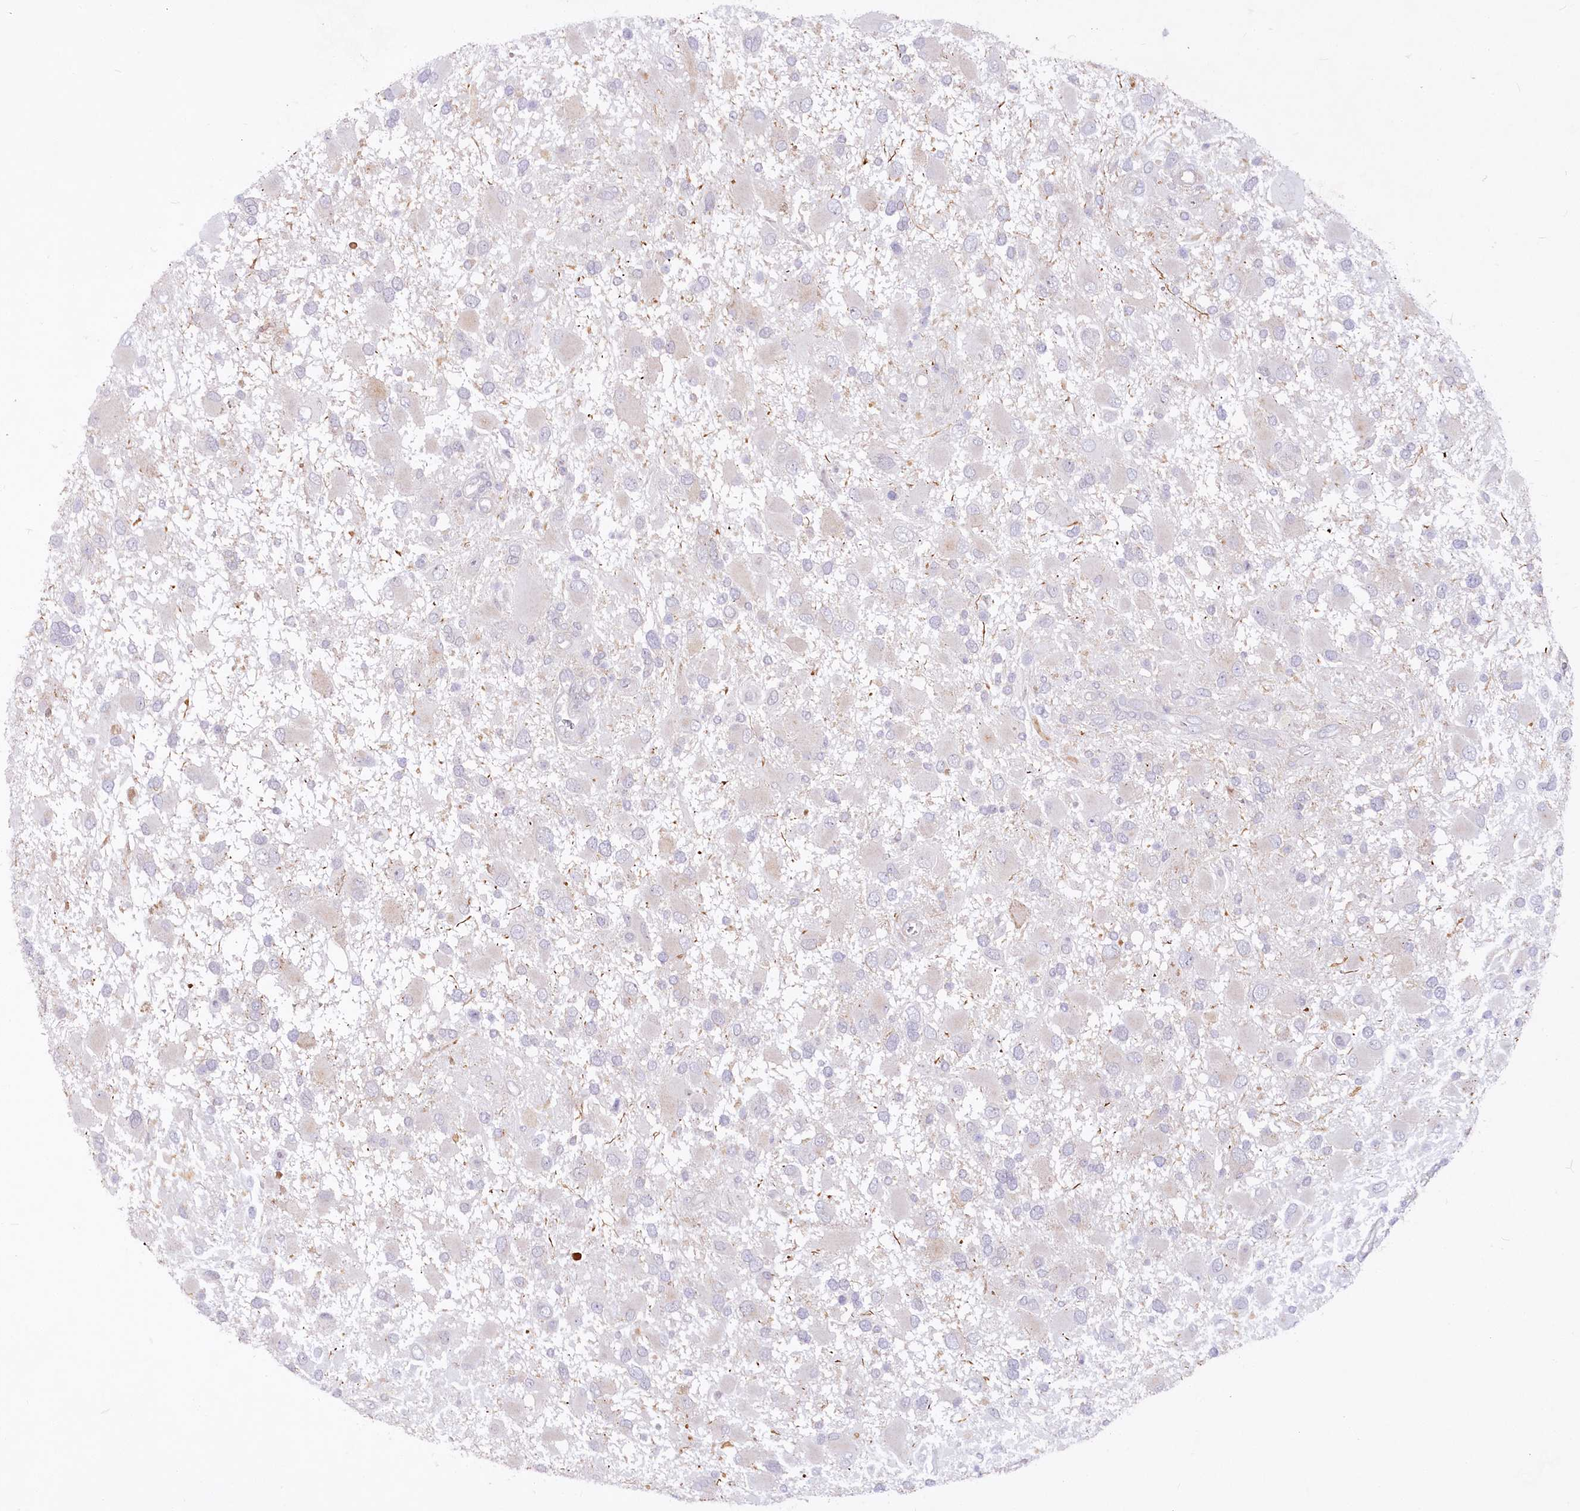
{"staining": {"intensity": "negative", "quantity": "none", "location": "none"}, "tissue": "glioma", "cell_type": "Tumor cells", "image_type": "cancer", "snomed": [{"axis": "morphology", "description": "Glioma, malignant, High grade"}, {"axis": "topography", "description": "Brain"}], "caption": "Histopathology image shows no protein staining in tumor cells of malignant glioma (high-grade) tissue.", "gene": "EFHC2", "patient": {"sex": "male", "age": 53}}